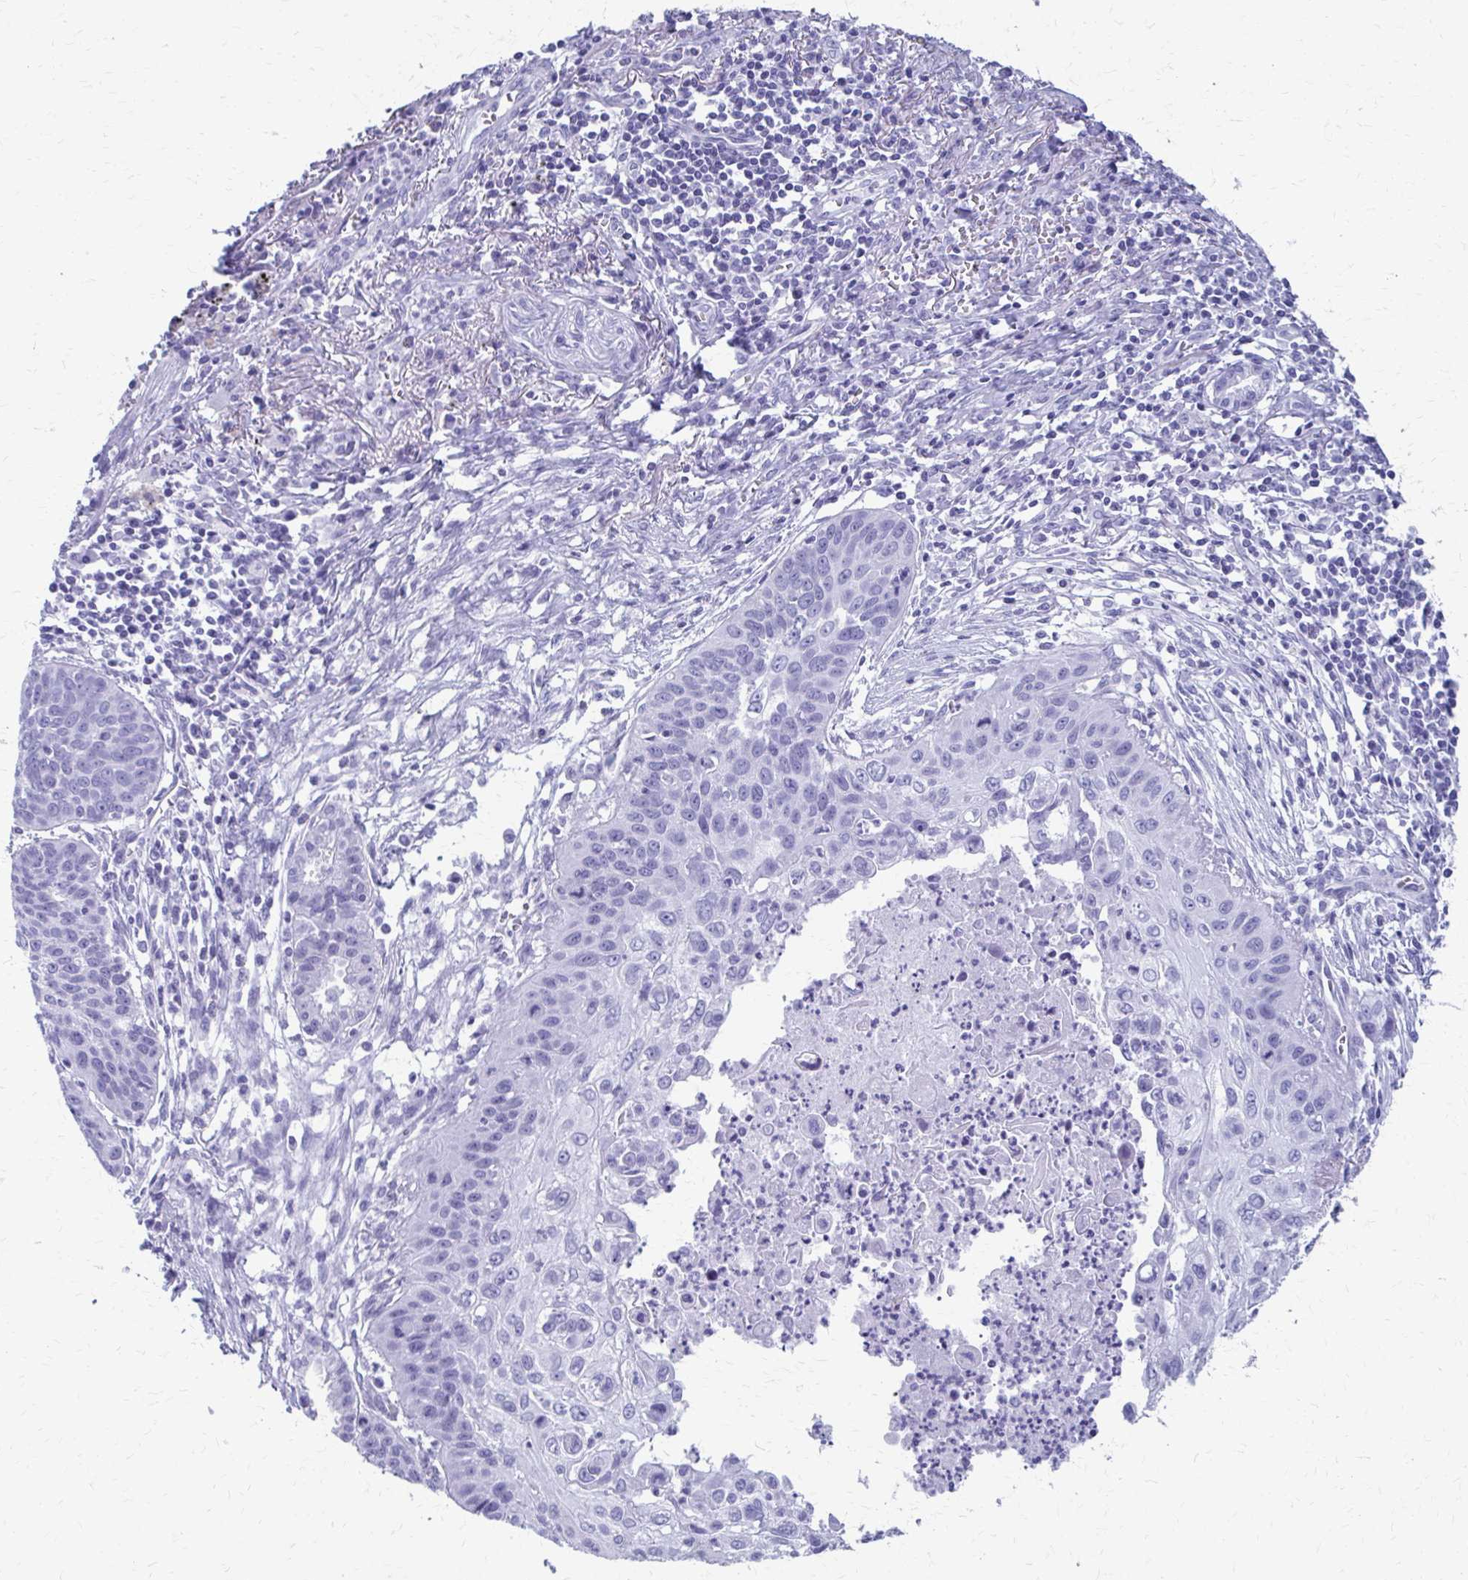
{"staining": {"intensity": "negative", "quantity": "none", "location": "none"}, "tissue": "lung cancer", "cell_type": "Tumor cells", "image_type": "cancer", "snomed": [{"axis": "morphology", "description": "Squamous cell carcinoma, NOS"}, {"axis": "topography", "description": "Lung"}], "caption": "IHC of human lung squamous cell carcinoma demonstrates no expression in tumor cells. (DAB (3,3'-diaminobenzidine) IHC, high magnification).", "gene": "CELF5", "patient": {"sex": "male", "age": 71}}